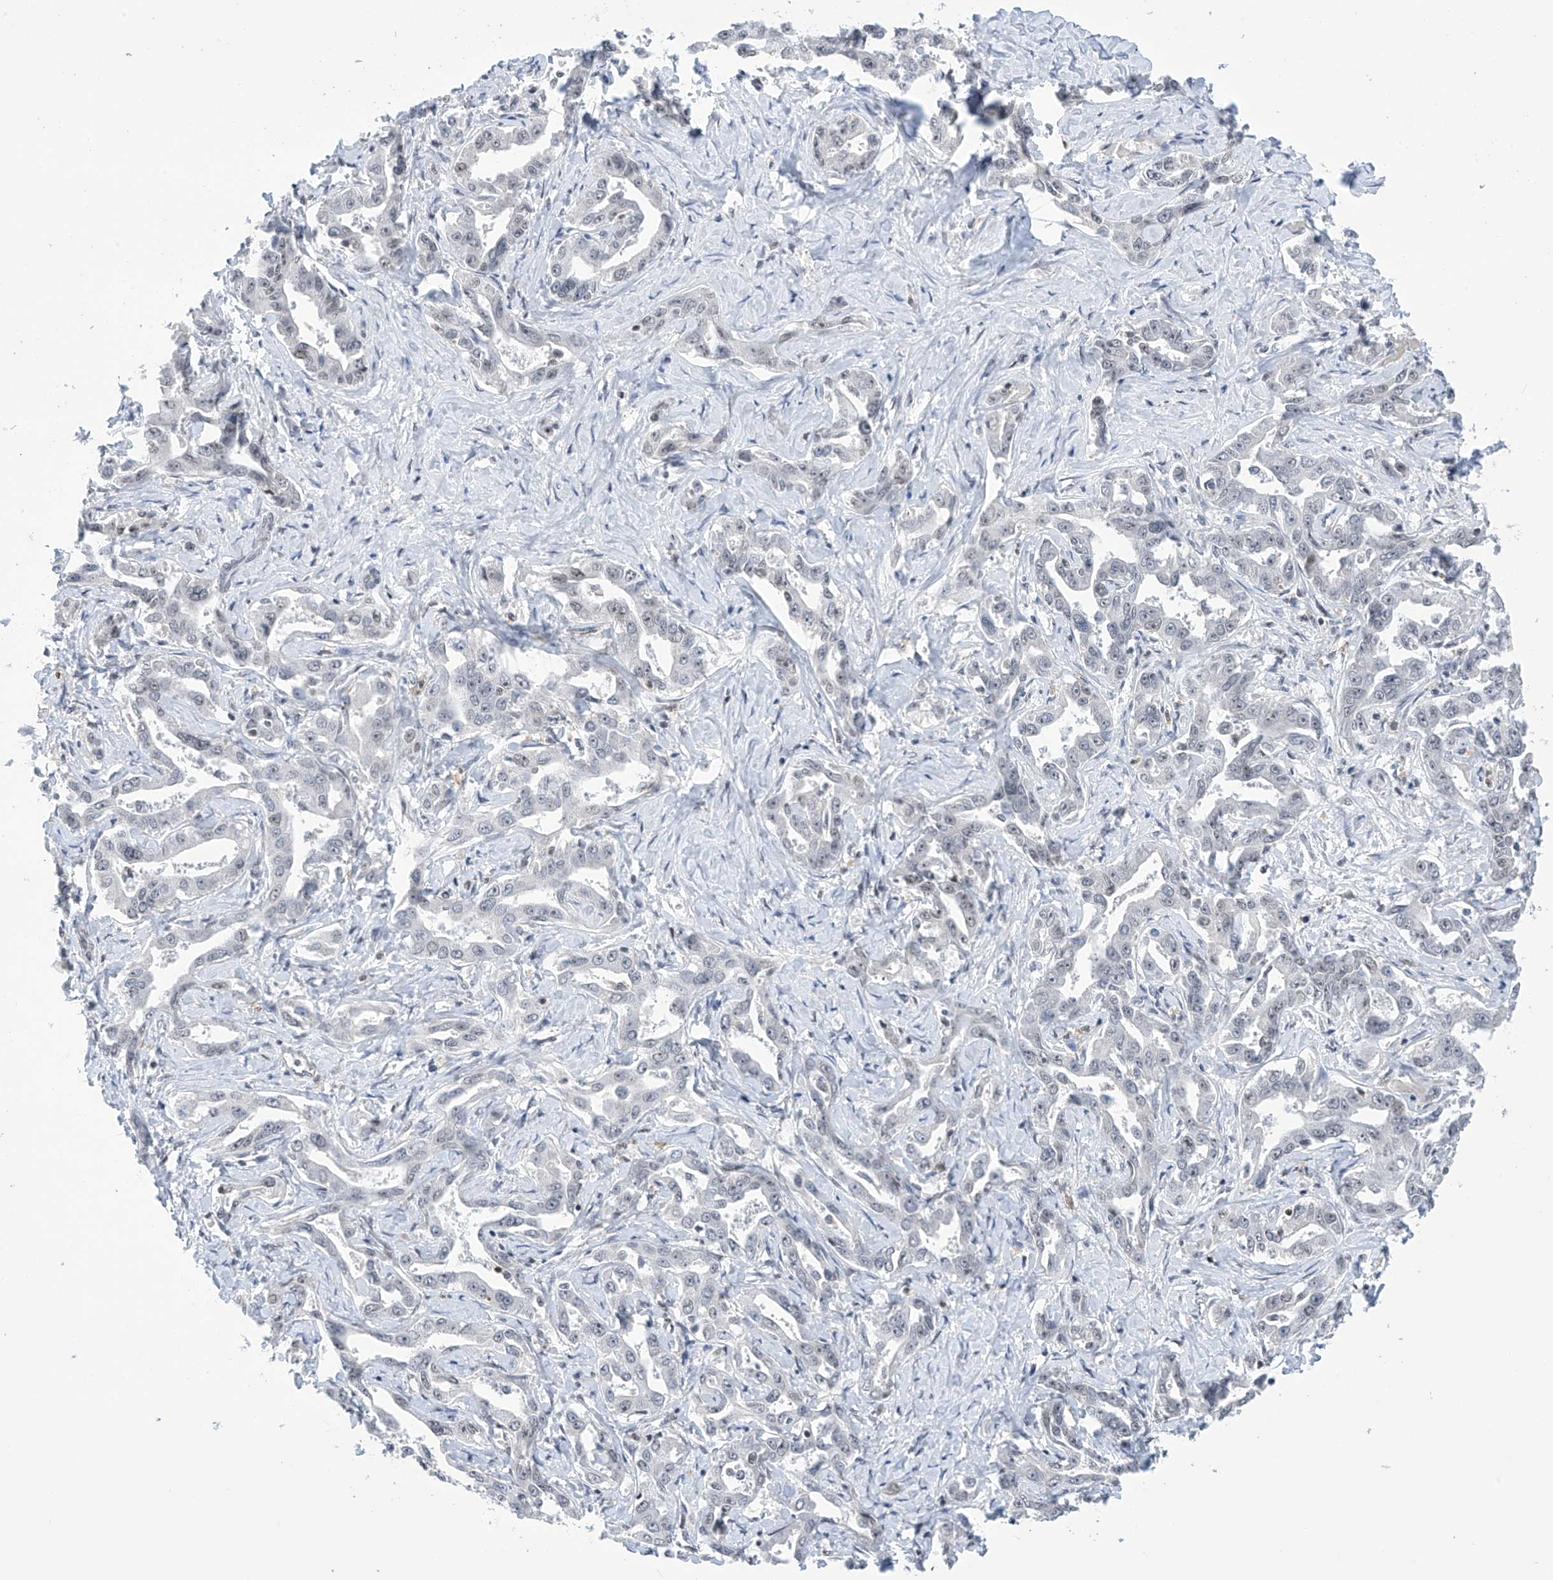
{"staining": {"intensity": "negative", "quantity": "none", "location": "none"}, "tissue": "liver cancer", "cell_type": "Tumor cells", "image_type": "cancer", "snomed": [{"axis": "morphology", "description": "Cholangiocarcinoma"}, {"axis": "topography", "description": "Liver"}], "caption": "Immunohistochemical staining of human cholangiocarcinoma (liver) demonstrates no significant positivity in tumor cells. (IHC, brightfield microscopy, high magnification).", "gene": "MSL3", "patient": {"sex": "male", "age": 59}}